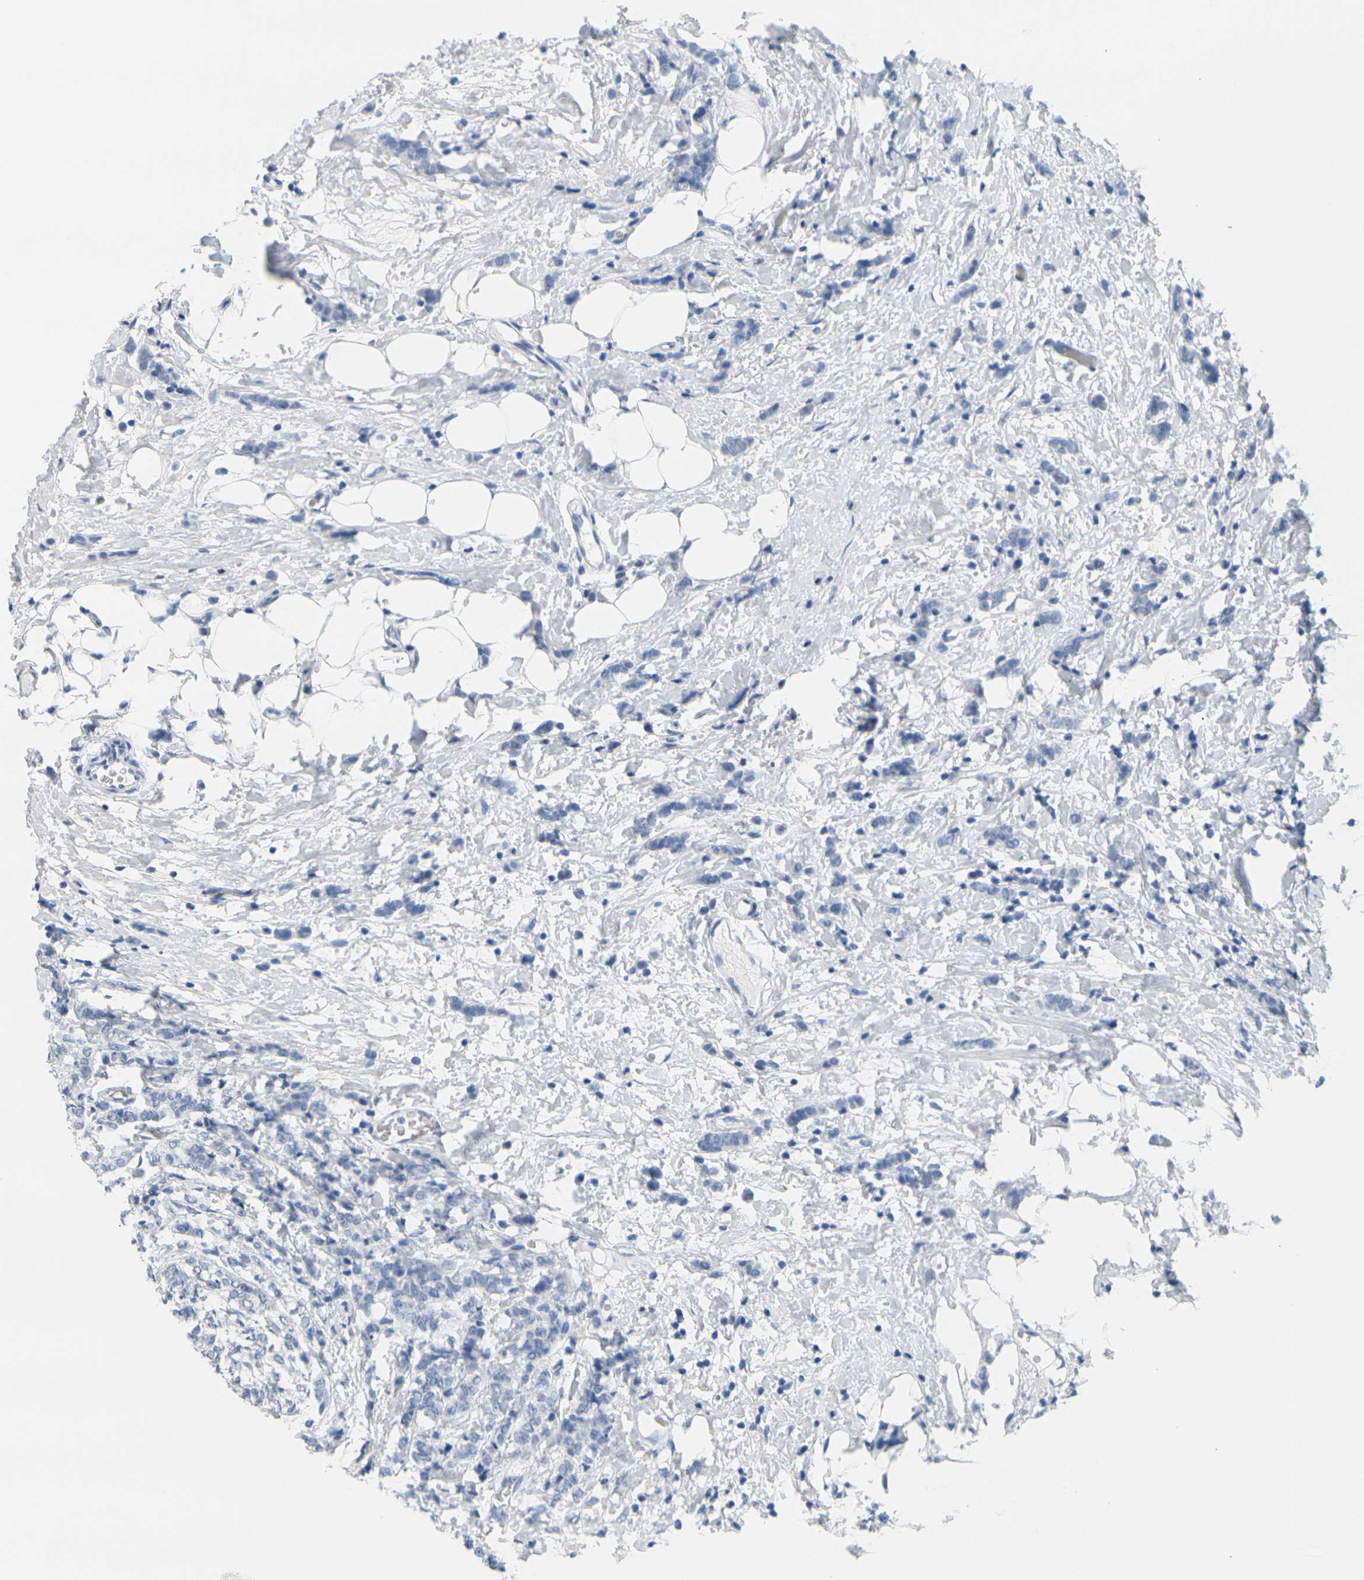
{"staining": {"intensity": "negative", "quantity": "none", "location": "none"}, "tissue": "breast cancer", "cell_type": "Tumor cells", "image_type": "cancer", "snomed": [{"axis": "morphology", "description": "Lobular carcinoma"}, {"axis": "topography", "description": "Breast"}], "caption": "DAB immunohistochemical staining of lobular carcinoma (breast) reveals no significant positivity in tumor cells. The staining was performed using DAB to visualize the protein expression in brown, while the nuclei were stained in blue with hematoxylin (Magnification: 20x).", "gene": "CTAG1A", "patient": {"sex": "female", "age": 60}}